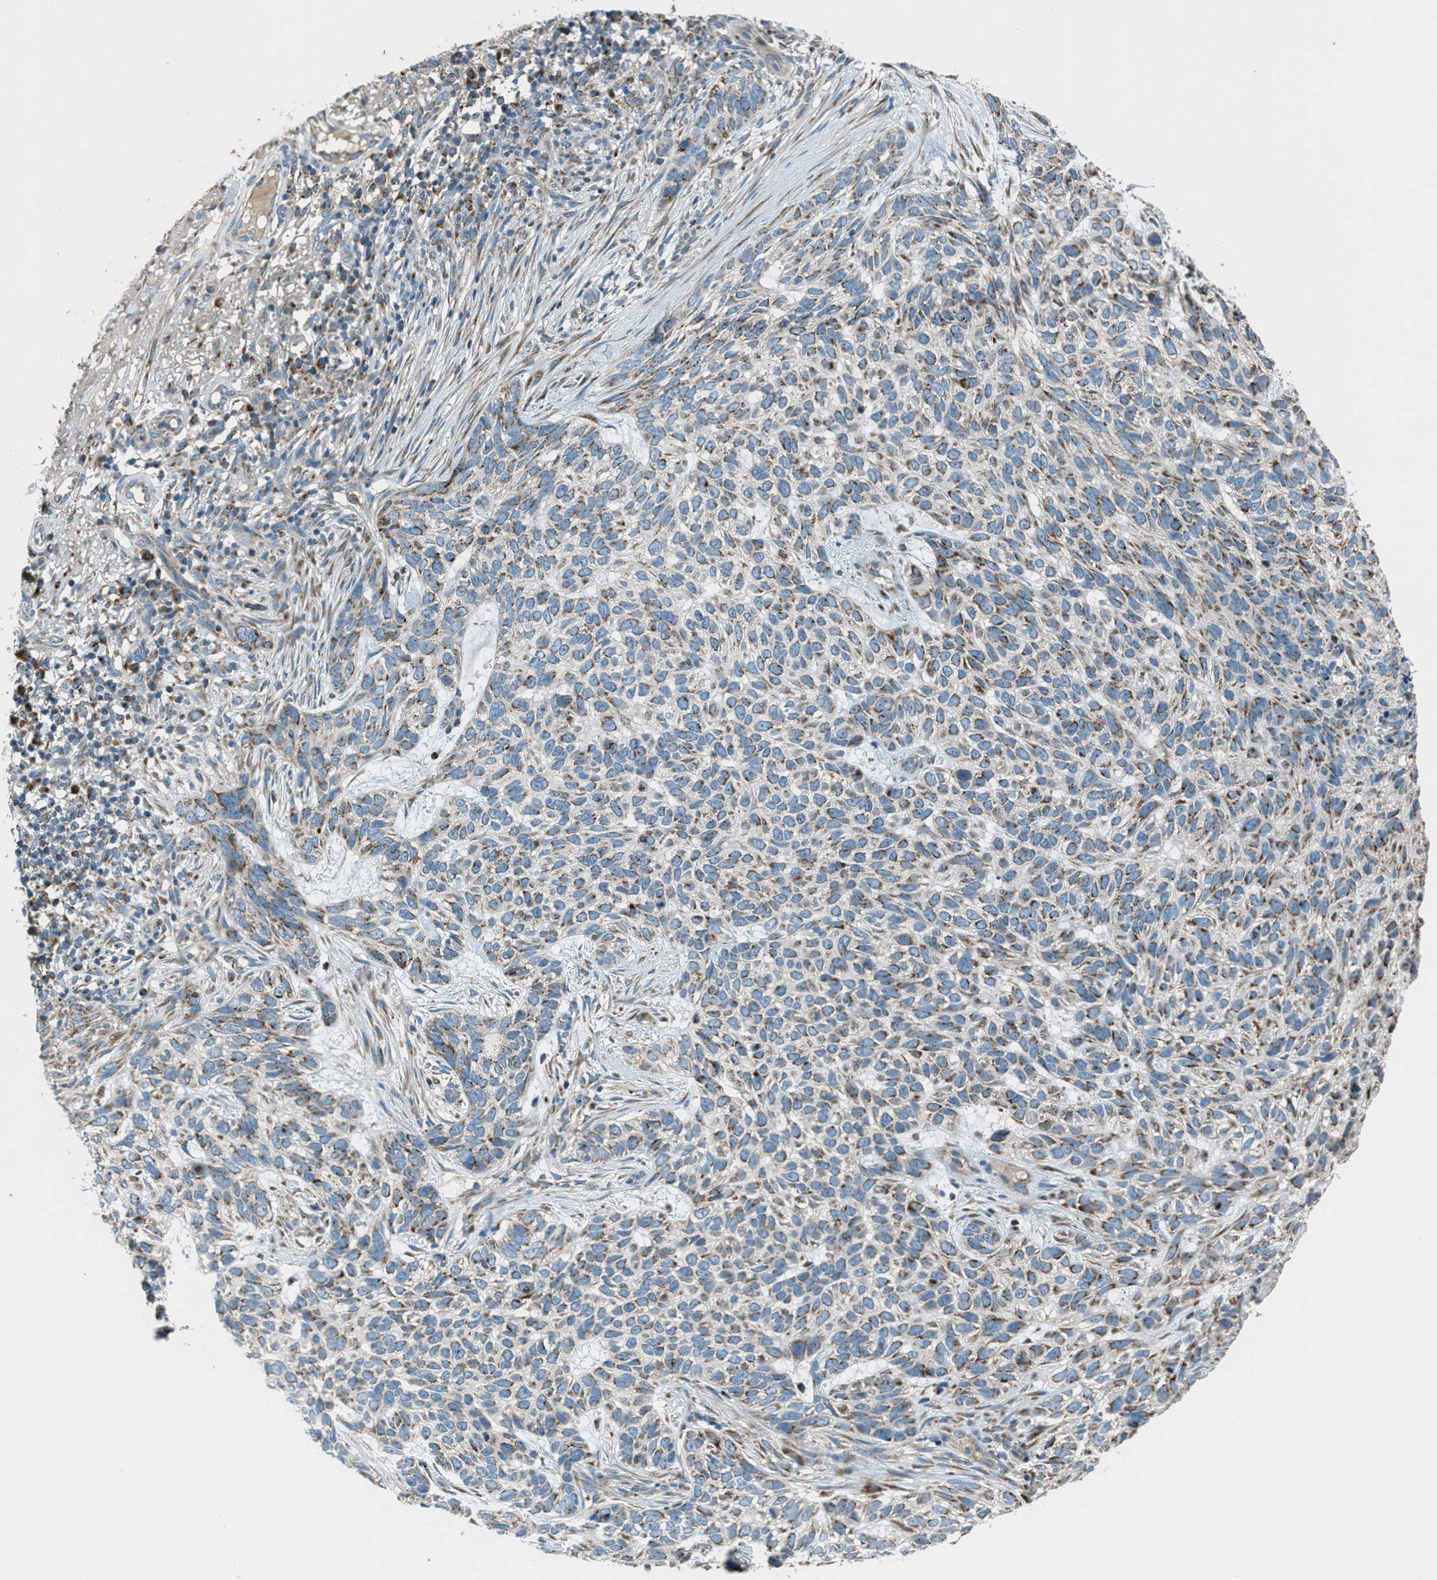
{"staining": {"intensity": "weak", "quantity": ">75%", "location": "cytoplasmic/membranous"}, "tissue": "skin cancer", "cell_type": "Tumor cells", "image_type": "cancer", "snomed": [{"axis": "morphology", "description": "Normal tissue, NOS"}, {"axis": "morphology", "description": "Basal cell carcinoma"}, {"axis": "topography", "description": "Skin"}], "caption": "Immunohistochemical staining of skin basal cell carcinoma demonstrates low levels of weak cytoplasmic/membranous protein expression in about >75% of tumor cells.", "gene": "BCKDK", "patient": {"sex": "male", "age": 79}}